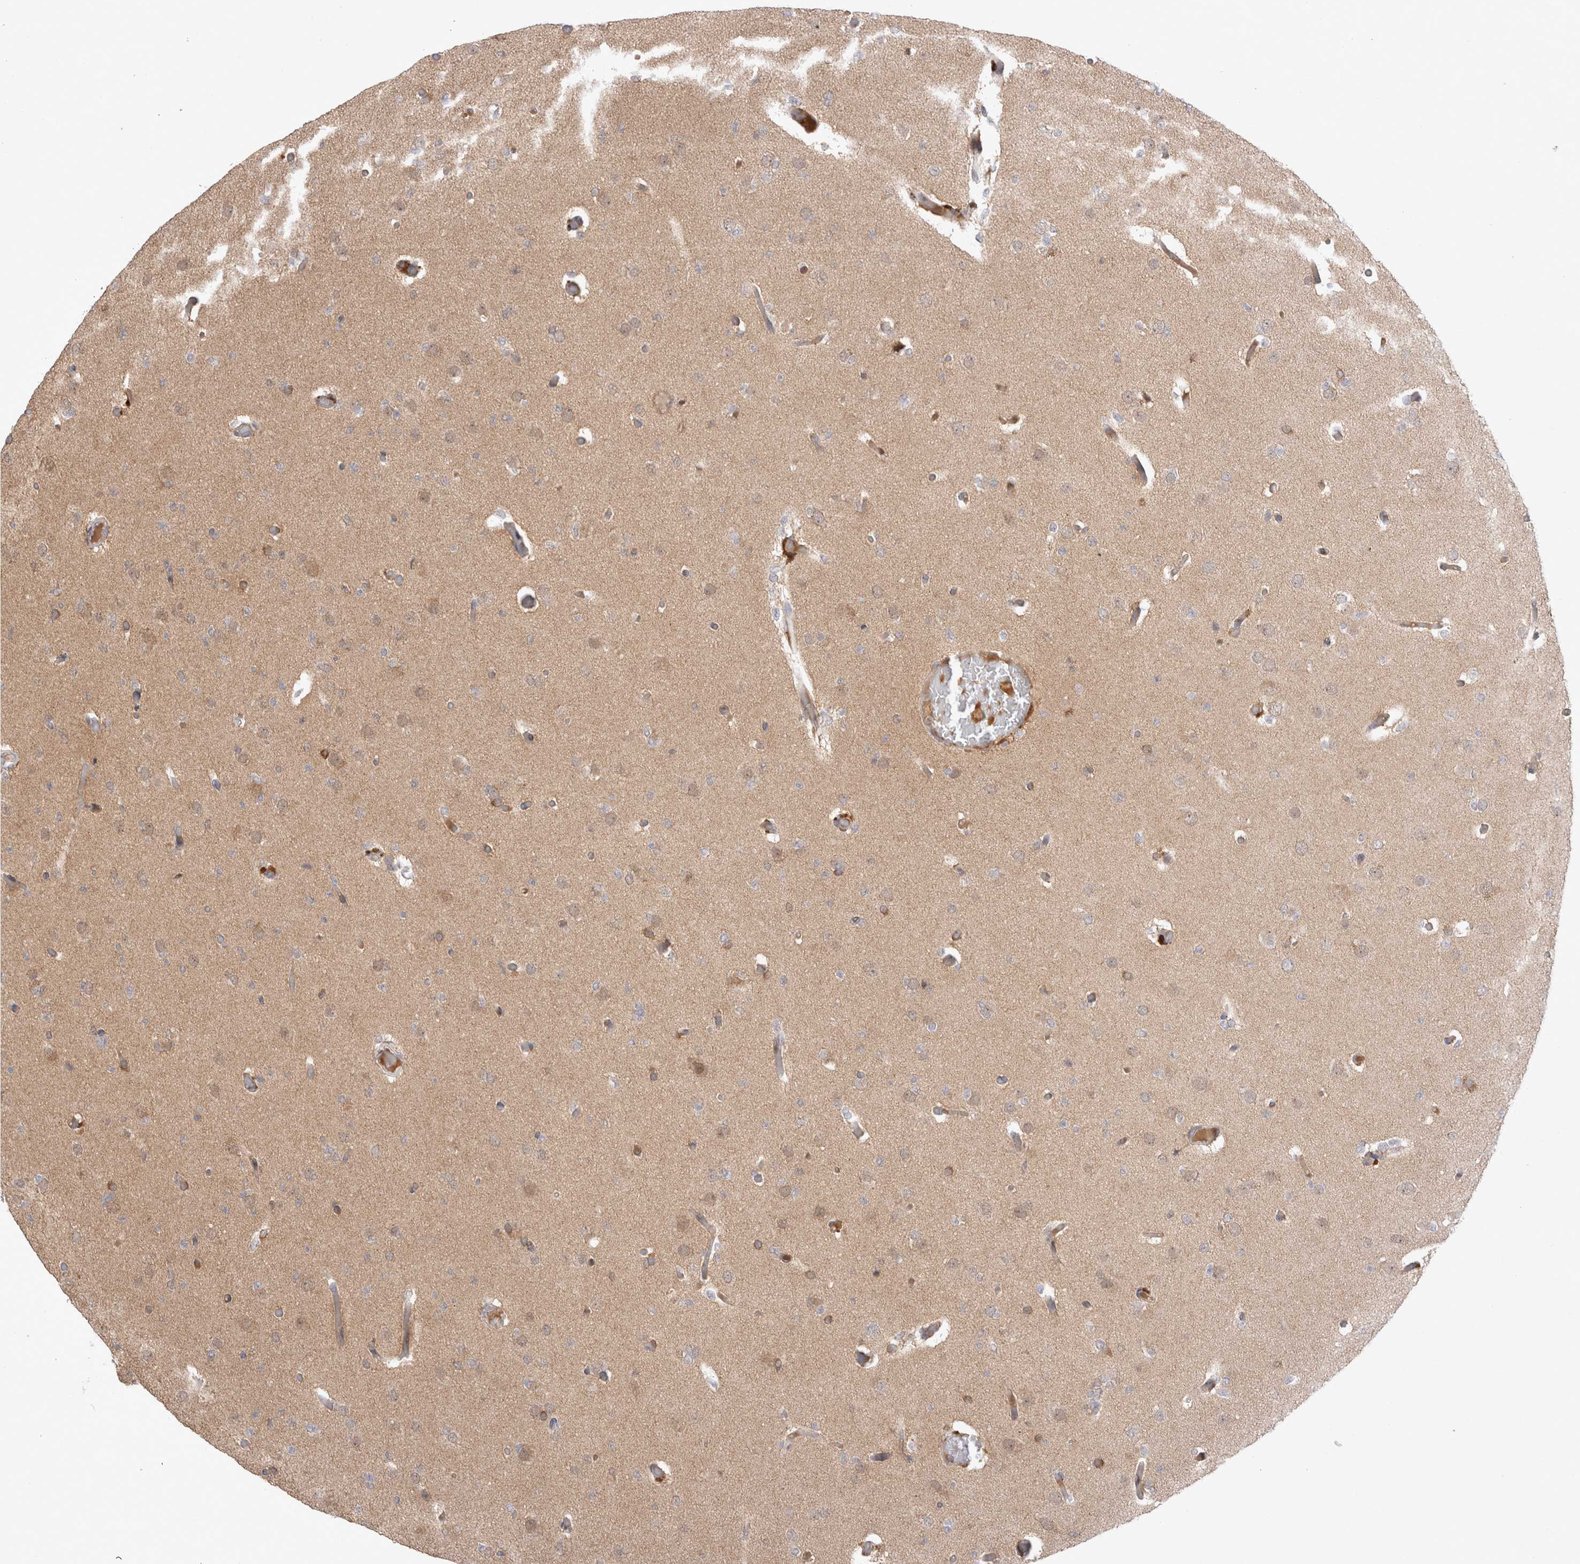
{"staining": {"intensity": "weak", "quantity": "25%-75%", "location": "cytoplasmic/membranous"}, "tissue": "glioma", "cell_type": "Tumor cells", "image_type": "cancer", "snomed": [{"axis": "morphology", "description": "Glioma, malignant, Low grade"}, {"axis": "topography", "description": "Brain"}], "caption": "Immunohistochemical staining of human malignant low-grade glioma displays weak cytoplasmic/membranous protein positivity in approximately 25%-75% of tumor cells.", "gene": "PLEKHM1", "patient": {"sex": "female", "age": 22}}